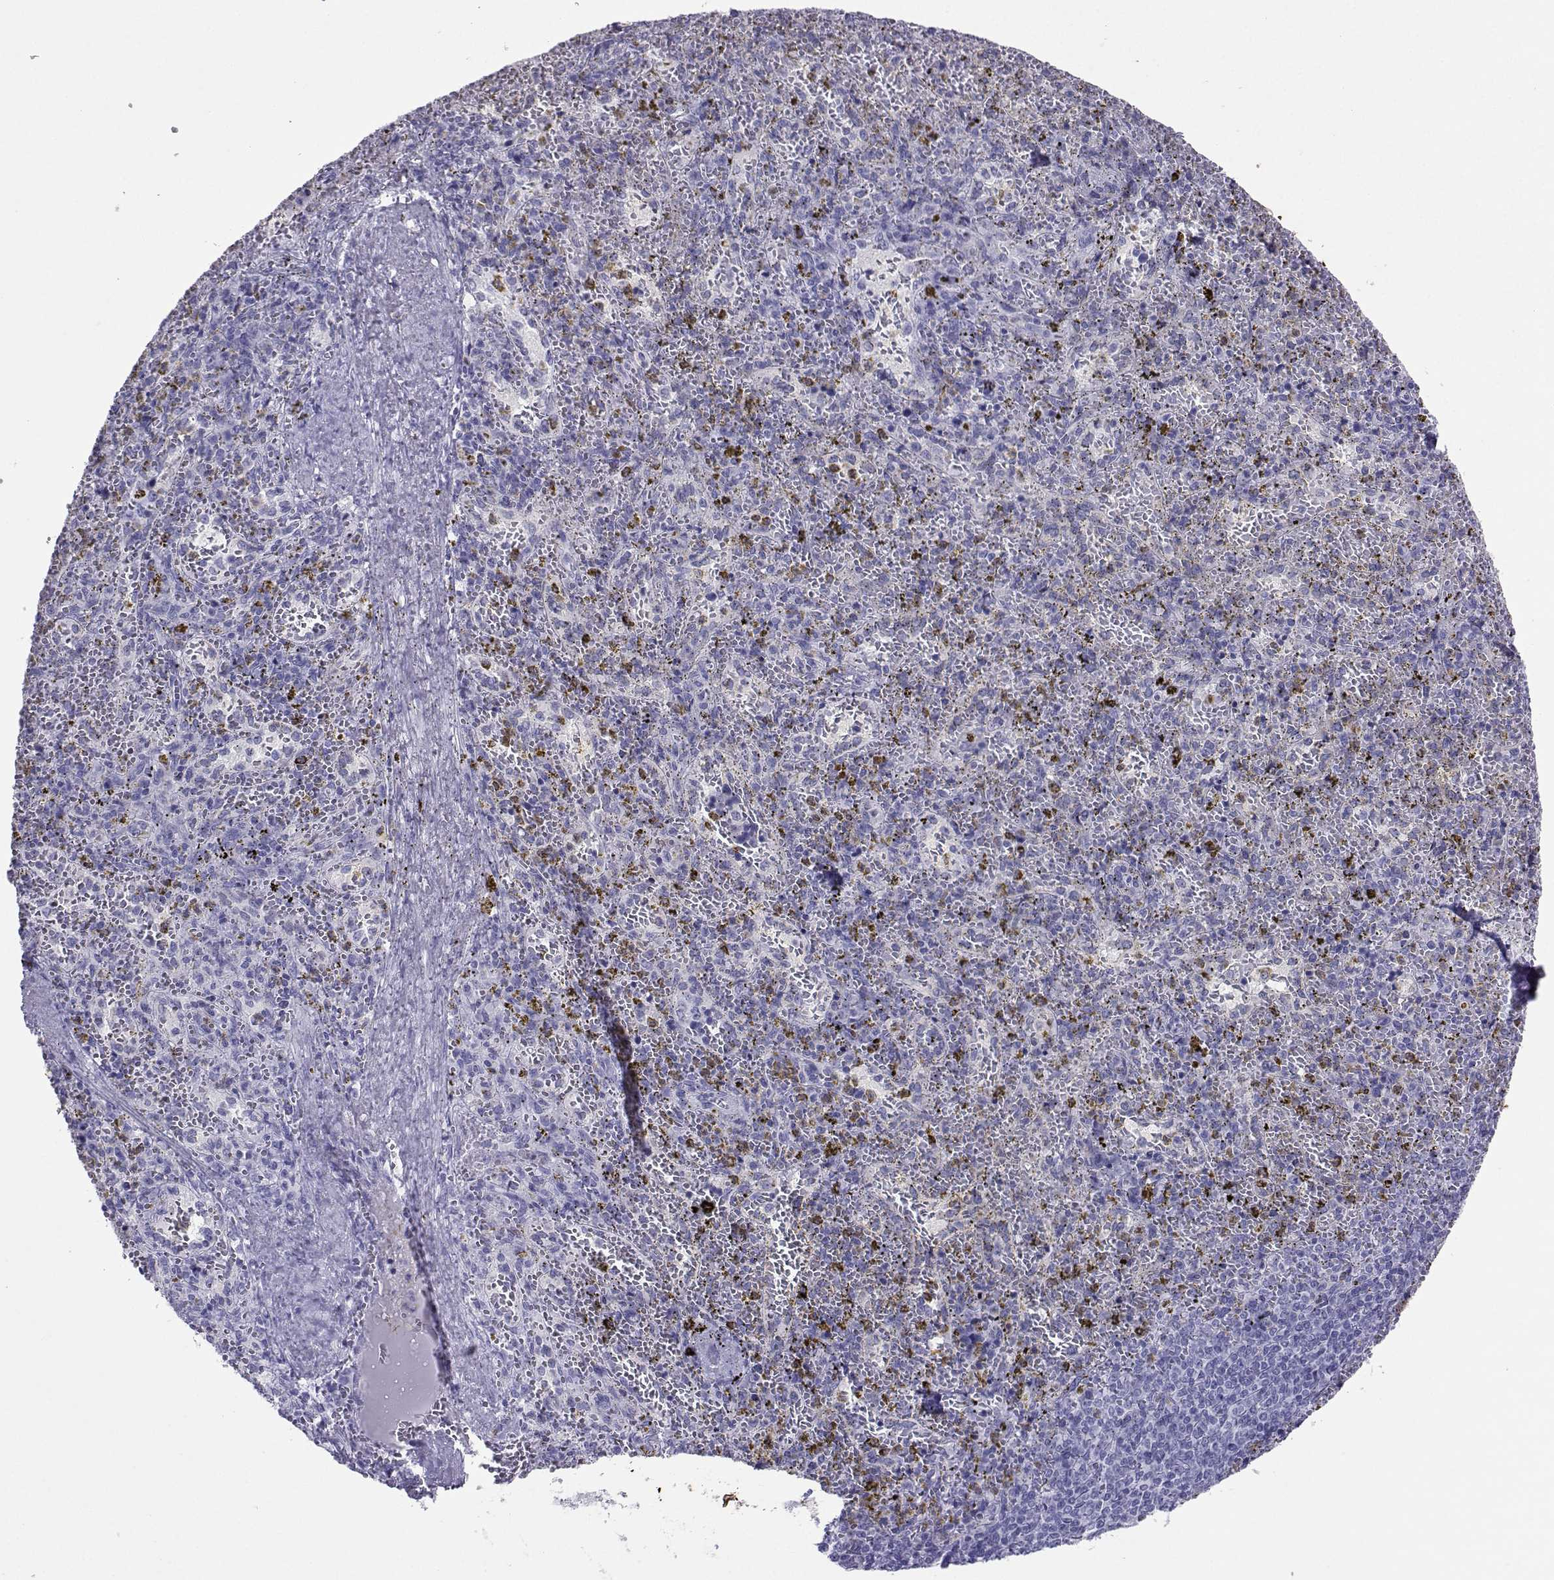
{"staining": {"intensity": "negative", "quantity": "none", "location": "none"}, "tissue": "spleen", "cell_type": "Cells in red pulp", "image_type": "normal", "snomed": [{"axis": "morphology", "description": "Normal tissue, NOS"}, {"axis": "topography", "description": "Spleen"}], "caption": "Spleen stained for a protein using immunohistochemistry (IHC) reveals no staining cells in red pulp.", "gene": "LORICRIN", "patient": {"sex": "female", "age": 50}}